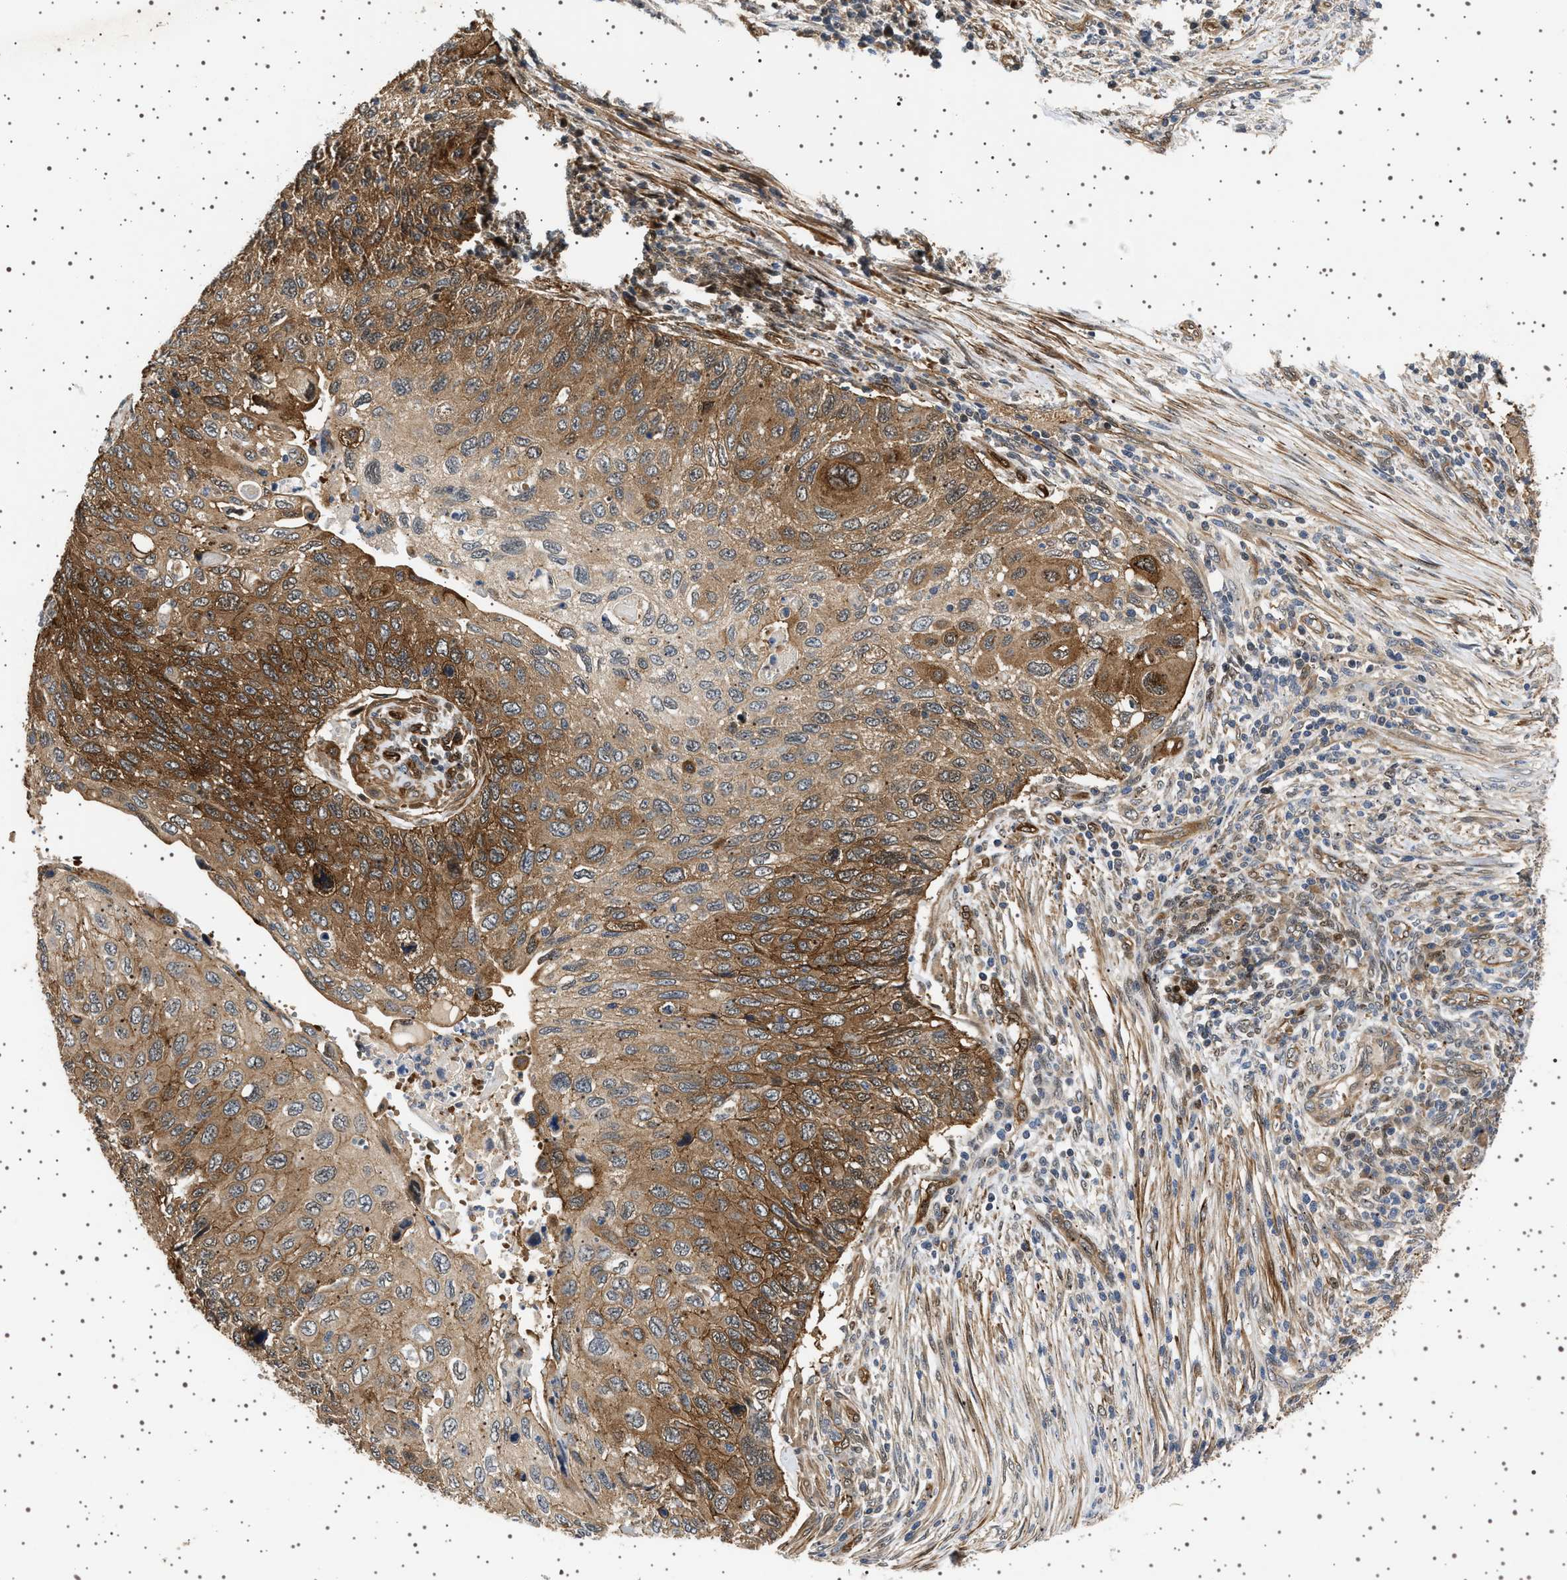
{"staining": {"intensity": "moderate", "quantity": ">75%", "location": "cytoplasmic/membranous"}, "tissue": "cervical cancer", "cell_type": "Tumor cells", "image_type": "cancer", "snomed": [{"axis": "morphology", "description": "Squamous cell carcinoma, NOS"}, {"axis": "topography", "description": "Cervix"}], "caption": "This photomicrograph reveals IHC staining of cervical cancer (squamous cell carcinoma), with medium moderate cytoplasmic/membranous staining in approximately >75% of tumor cells.", "gene": "BAG3", "patient": {"sex": "female", "age": 70}}